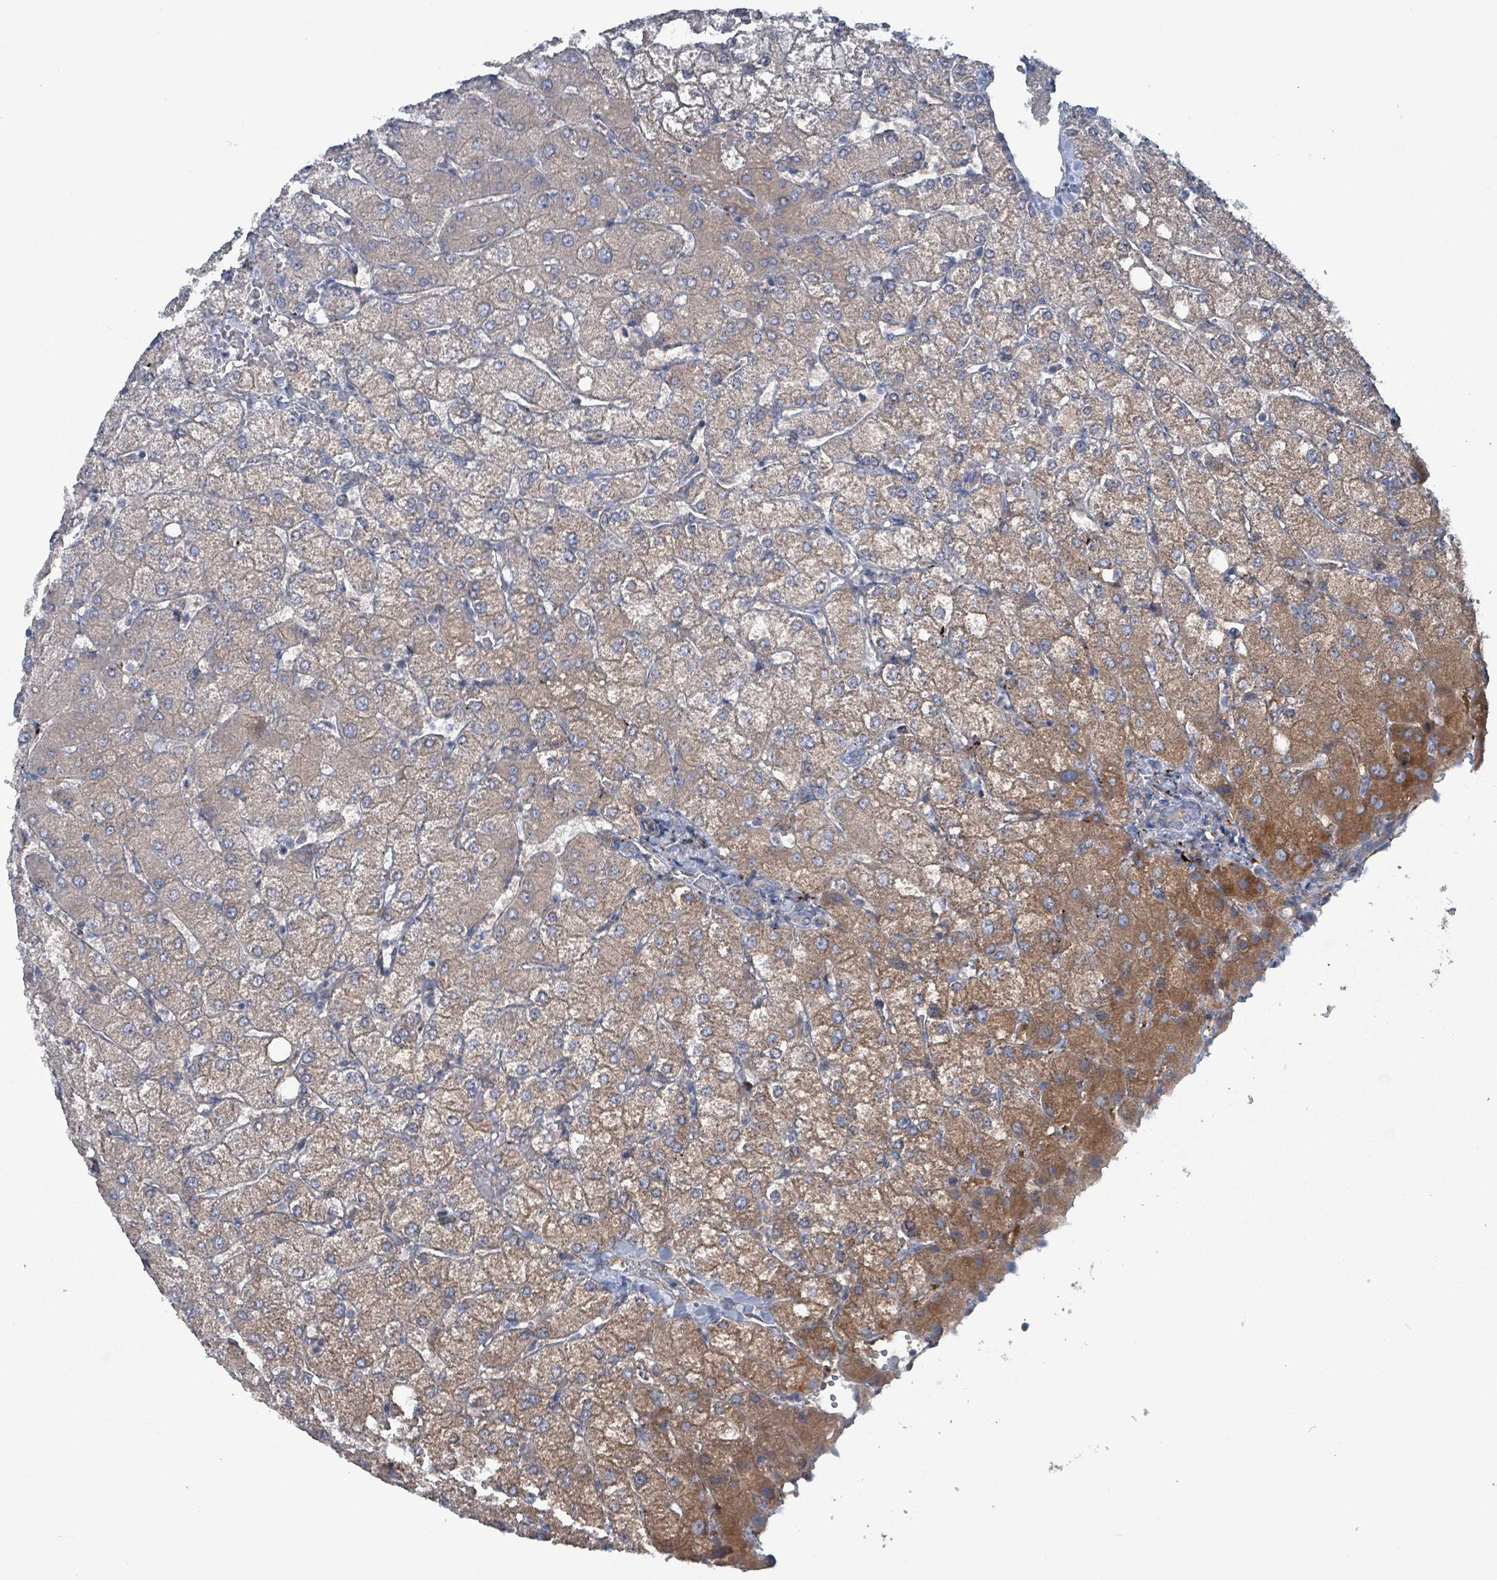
{"staining": {"intensity": "negative", "quantity": "none", "location": "none"}, "tissue": "liver", "cell_type": "Cholangiocytes", "image_type": "normal", "snomed": [{"axis": "morphology", "description": "Normal tissue, NOS"}, {"axis": "topography", "description": "Liver"}], "caption": "Immunohistochemistry image of normal liver: liver stained with DAB (3,3'-diaminobenzidine) displays no significant protein expression in cholangiocytes. Brightfield microscopy of IHC stained with DAB (3,3'-diaminobenzidine) (brown) and hematoxylin (blue), captured at high magnification.", "gene": "TAAR5", "patient": {"sex": "female", "age": 54}}